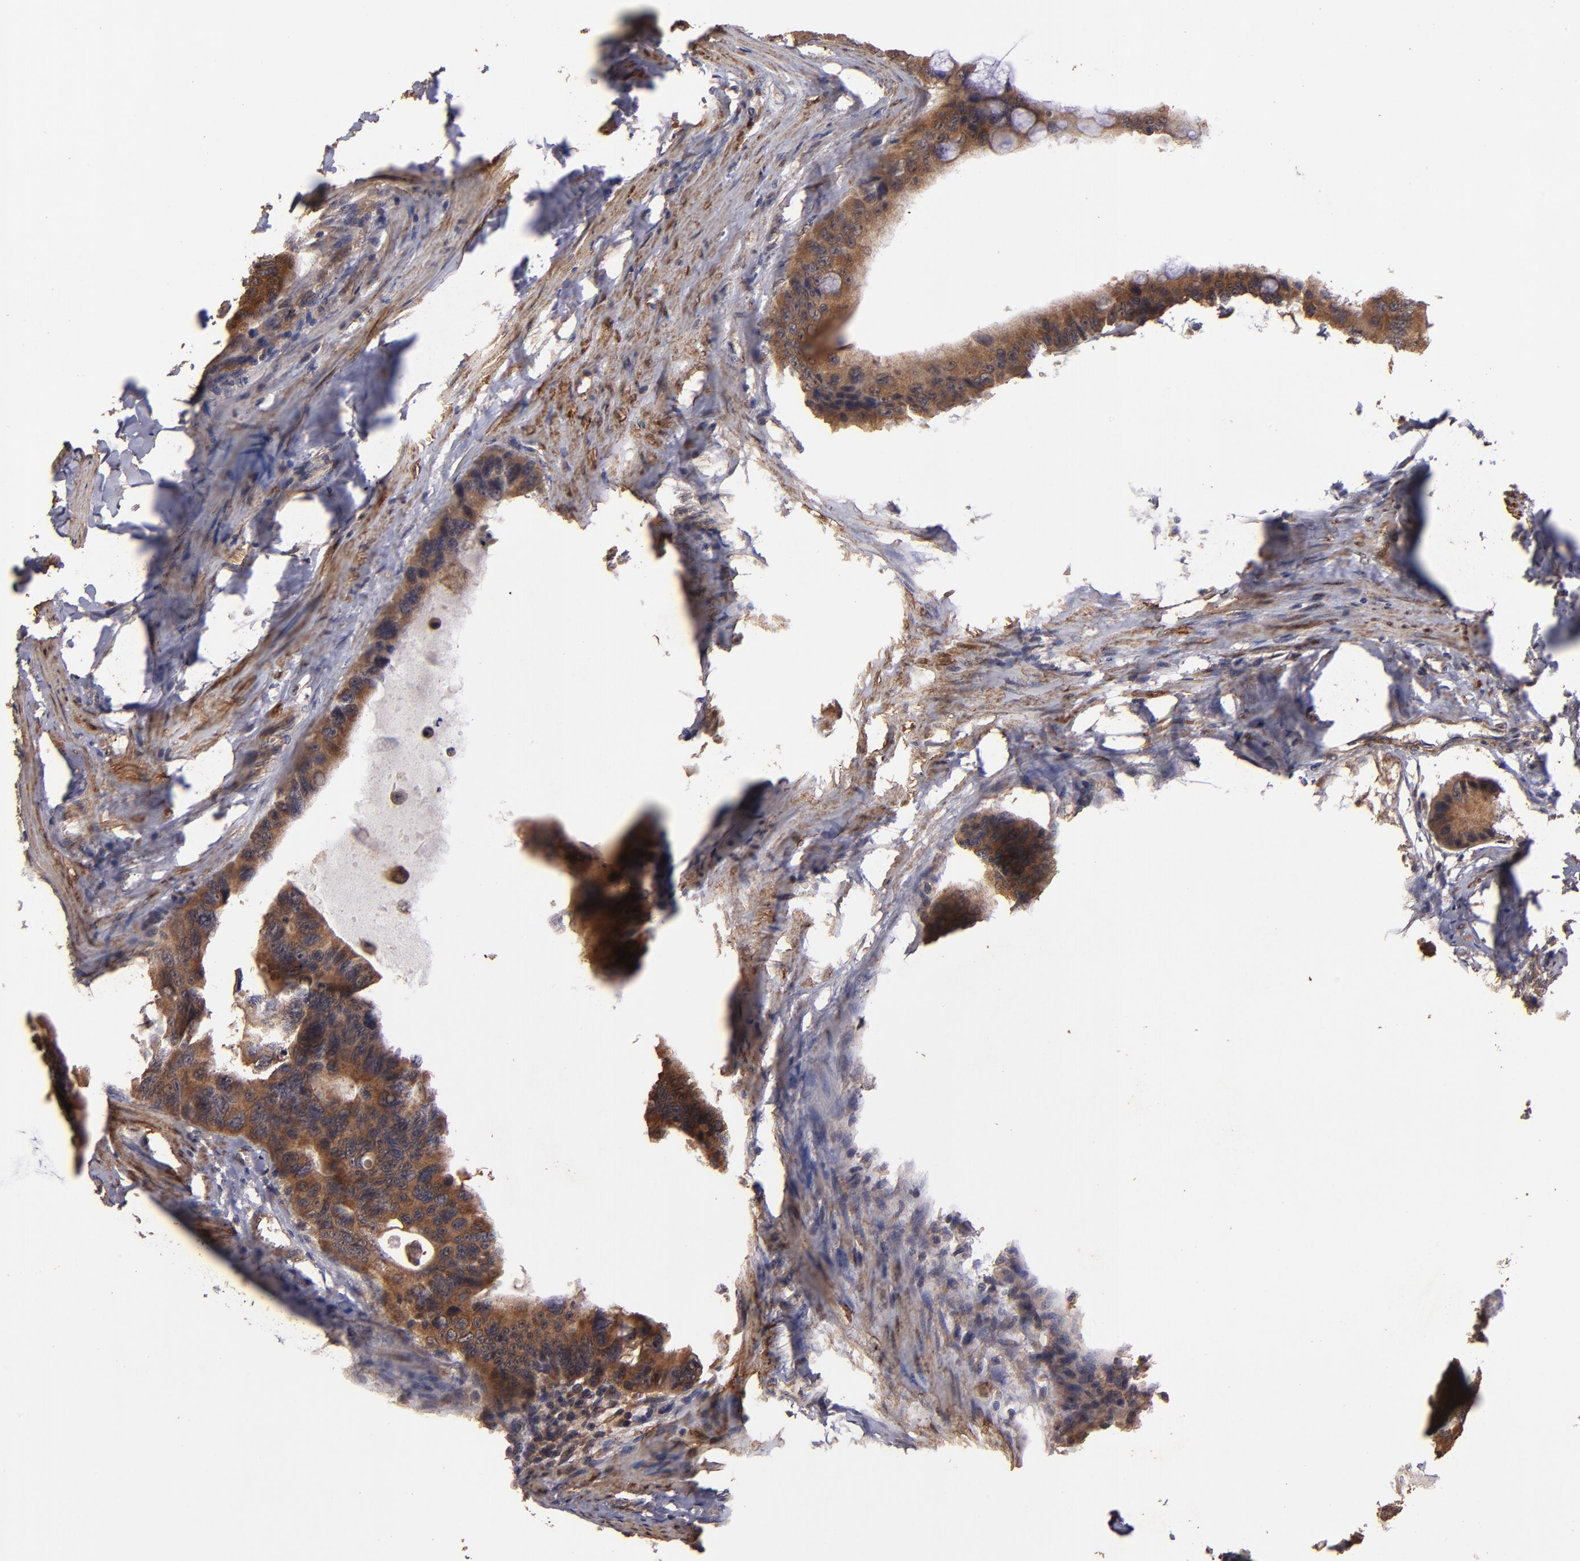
{"staining": {"intensity": "strong", "quantity": ">75%", "location": "cytoplasmic/membranous"}, "tissue": "colorectal cancer", "cell_type": "Tumor cells", "image_type": "cancer", "snomed": [{"axis": "morphology", "description": "Adenocarcinoma, NOS"}, {"axis": "topography", "description": "Colon"}], "caption": "This image demonstrates immunohistochemistry staining of human adenocarcinoma (colorectal), with high strong cytoplasmic/membranous expression in approximately >75% of tumor cells.", "gene": "TXNDC16", "patient": {"sex": "female", "age": 55}}